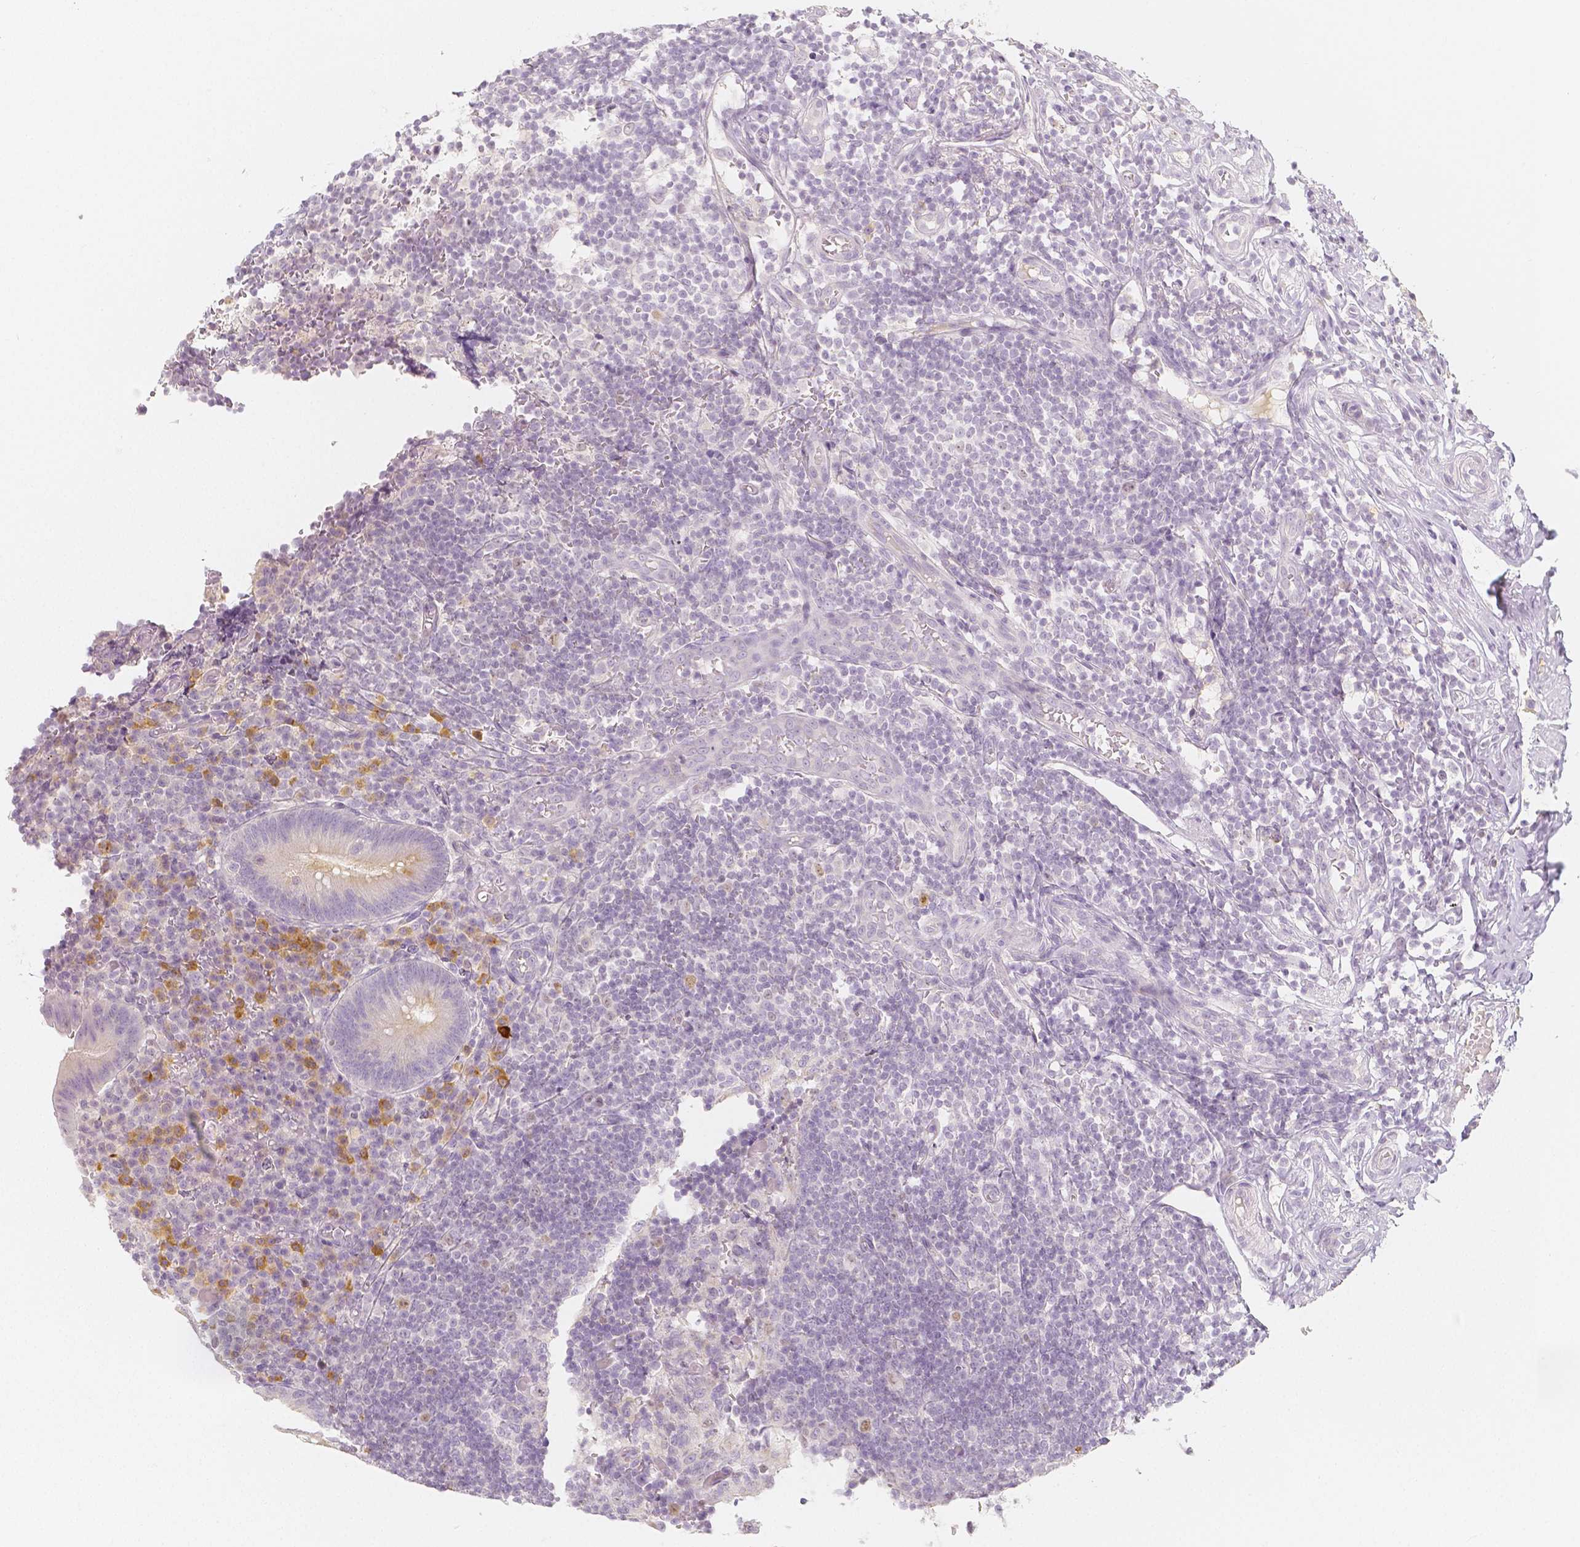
{"staining": {"intensity": "weak", "quantity": "<25%", "location": "cytoplasmic/membranous"}, "tissue": "appendix", "cell_type": "Glandular cells", "image_type": "normal", "snomed": [{"axis": "morphology", "description": "Normal tissue, NOS"}, {"axis": "topography", "description": "Appendix"}], "caption": "Immunohistochemical staining of normal appendix demonstrates no significant positivity in glandular cells.", "gene": "BATF", "patient": {"sex": "male", "age": 18}}